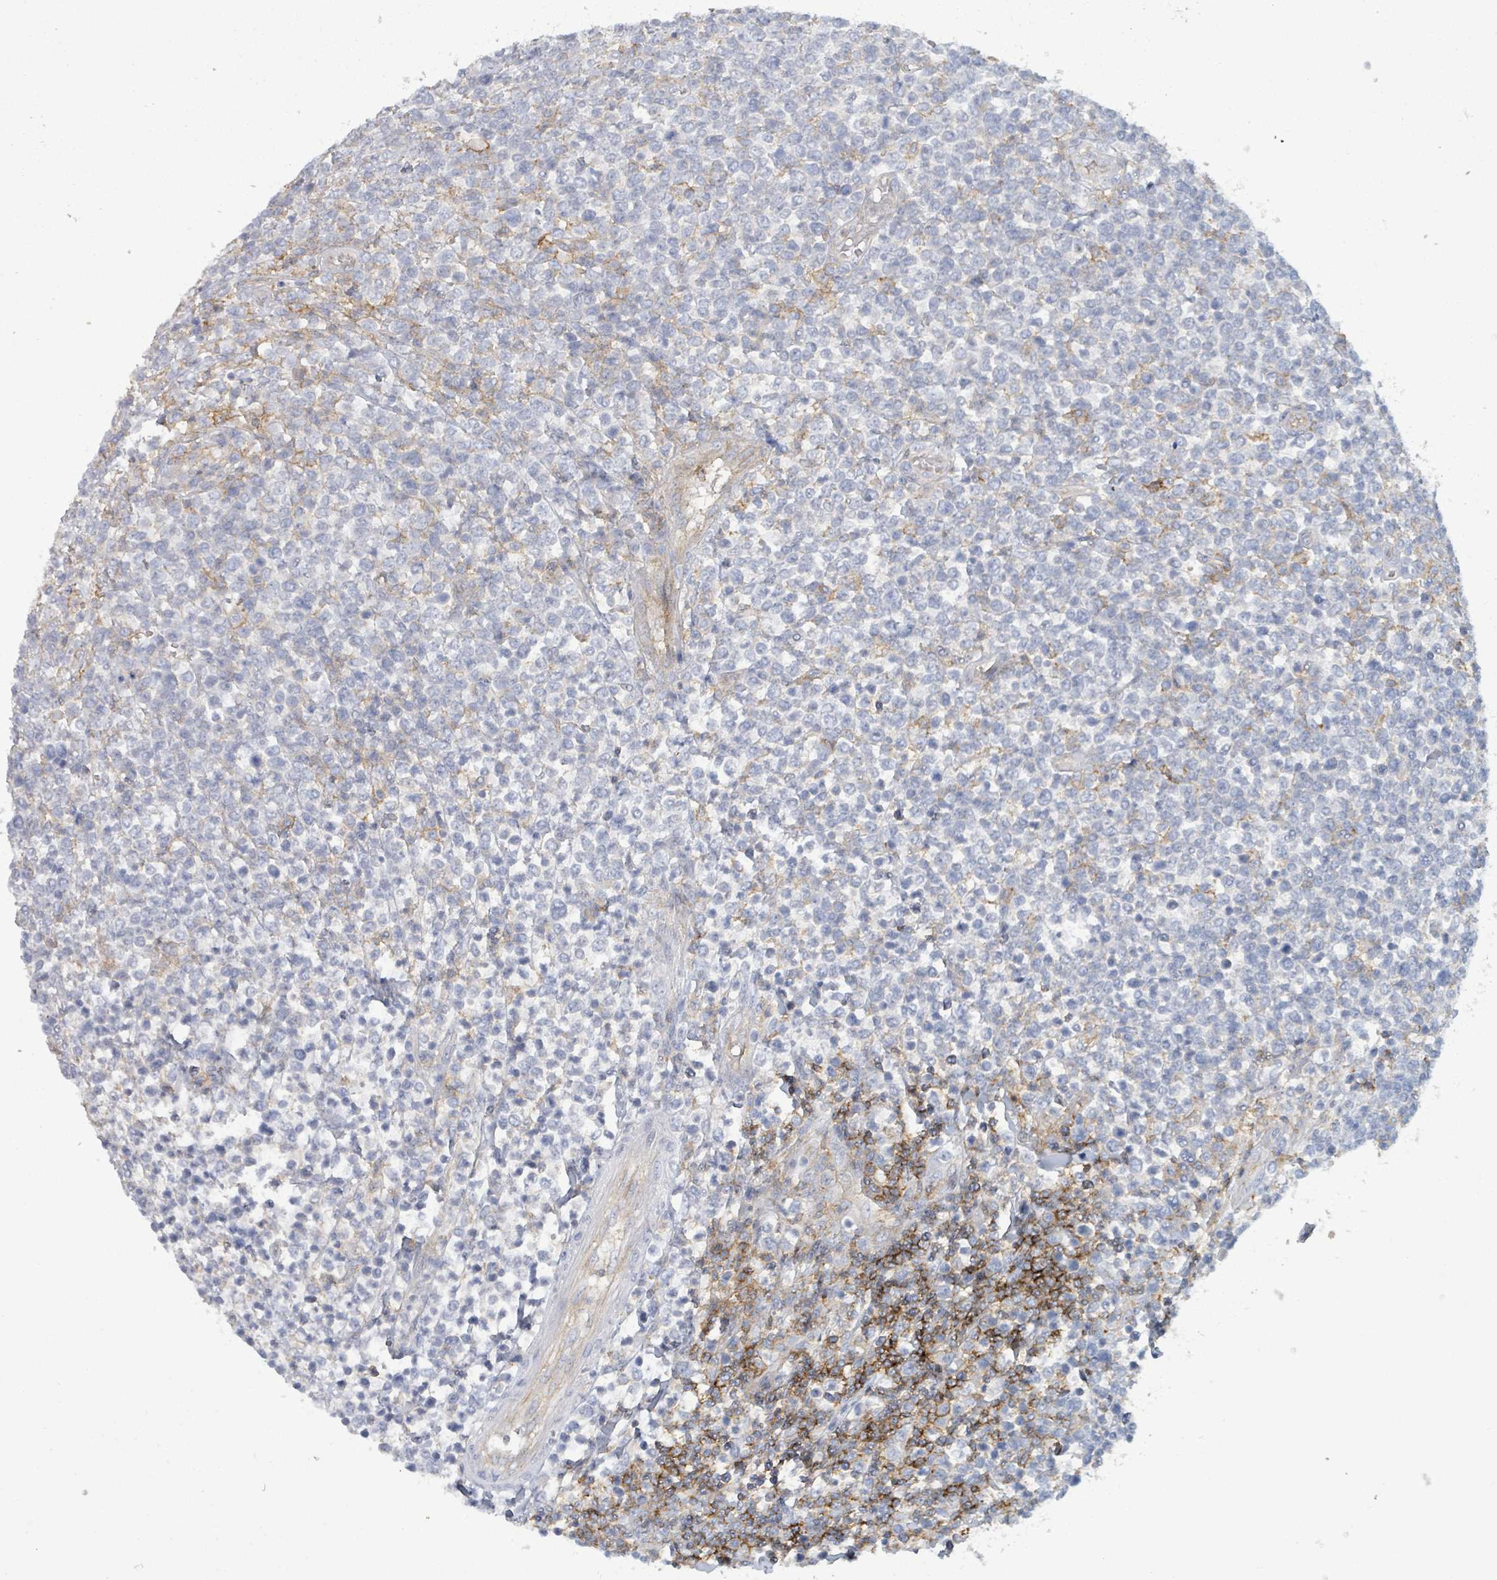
{"staining": {"intensity": "negative", "quantity": "none", "location": "none"}, "tissue": "lymphoma", "cell_type": "Tumor cells", "image_type": "cancer", "snomed": [{"axis": "morphology", "description": "Malignant lymphoma, non-Hodgkin's type, High grade"}, {"axis": "topography", "description": "Soft tissue"}], "caption": "This image is of lymphoma stained with IHC to label a protein in brown with the nuclei are counter-stained blue. There is no expression in tumor cells.", "gene": "TNFRSF14", "patient": {"sex": "female", "age": 56}}